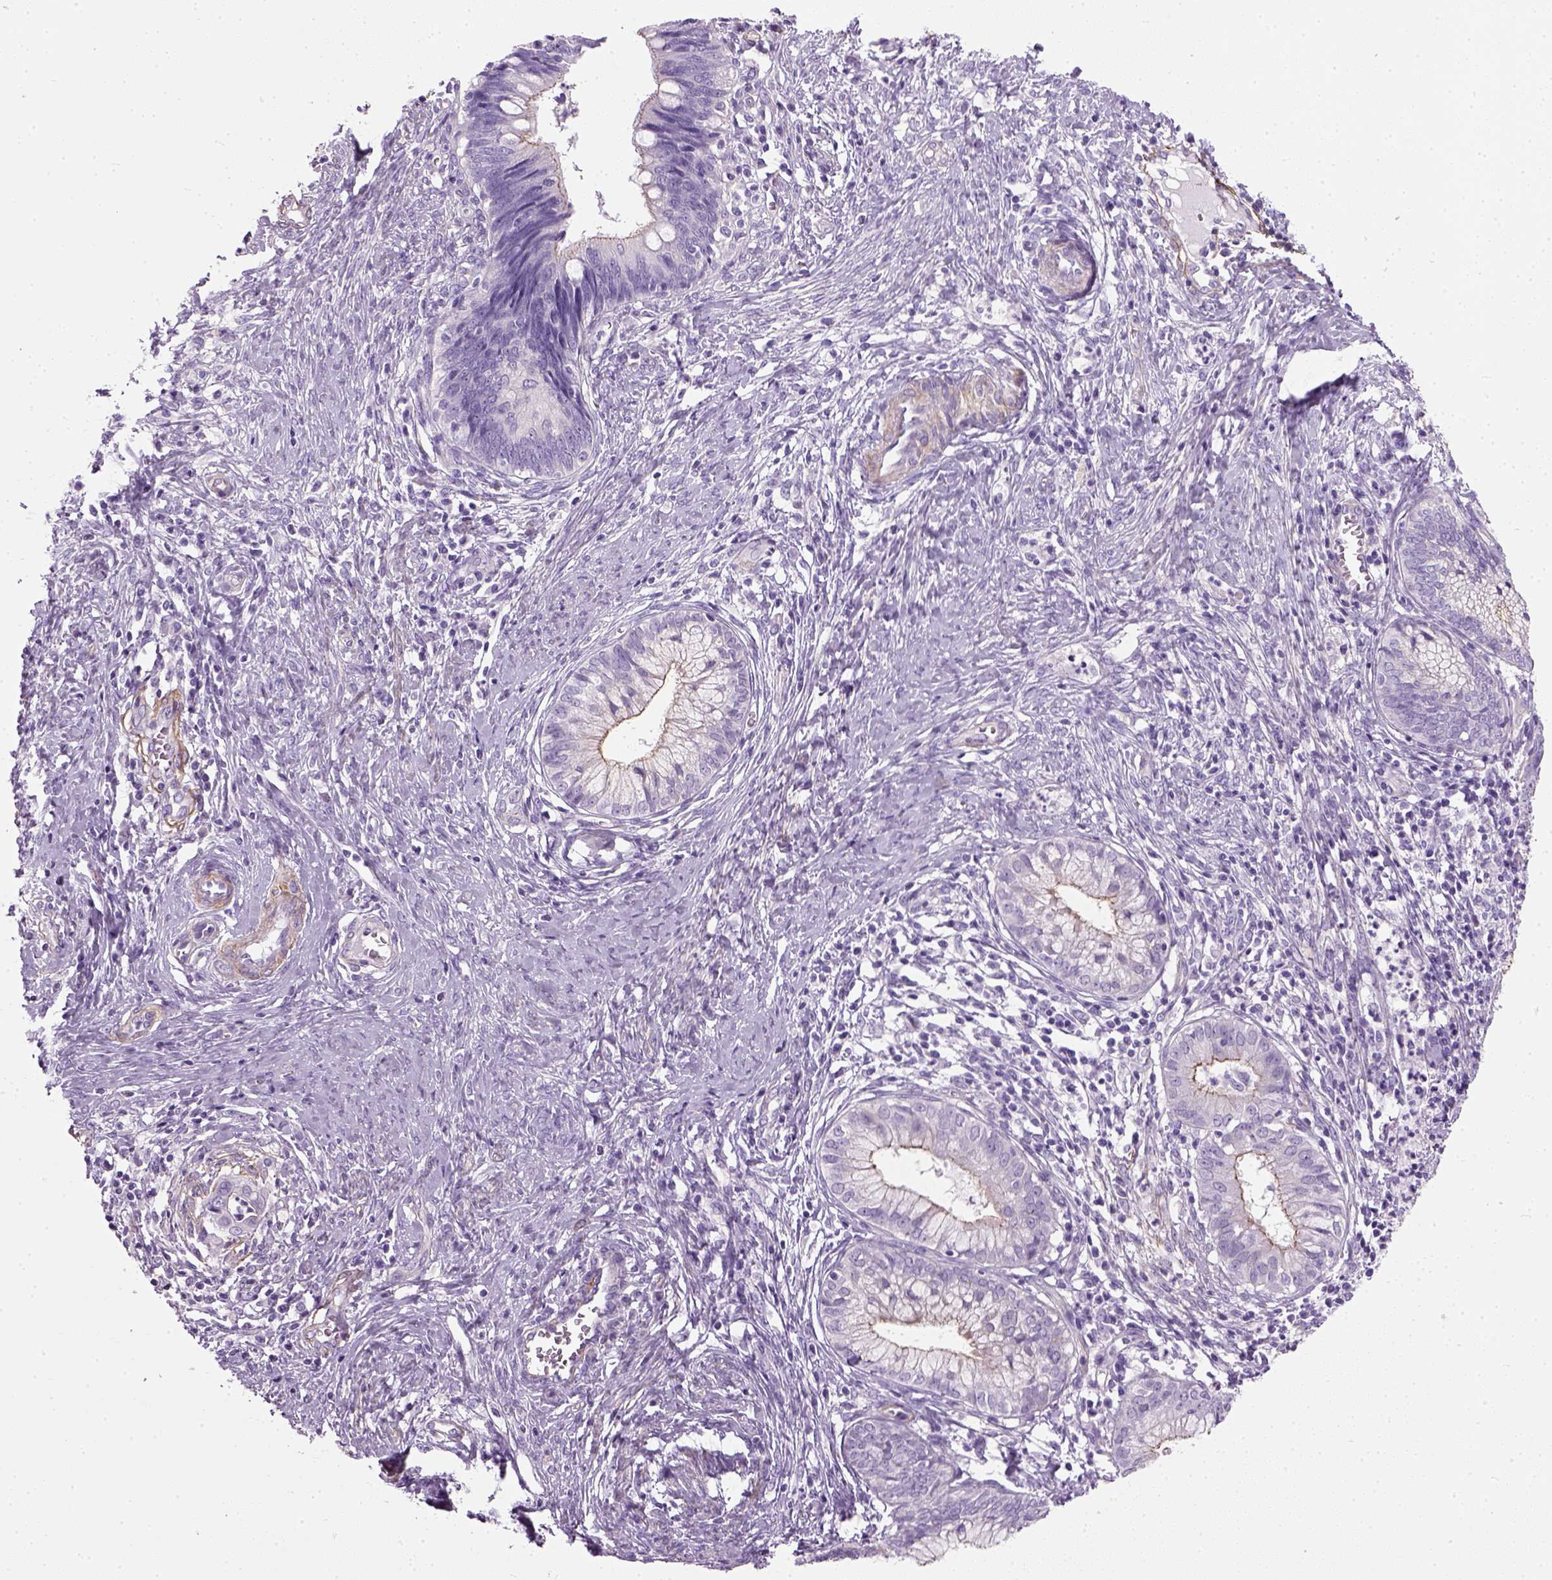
{"staining": {"intensity": "negative", "quantity": "none", "location": "none"}, "tissue": "cervical cancer", "cell_type": "Tumor cells", "image_type": "cancer", "snomed": [{"axis": "morphology", "description": "Adenocarcinoma, NOS"}, {"axis": "topography", "description": "Cervix"}], "caption": "High magnification brightfield microscopy of cervical cancer stained with DAB (brown) and counterstained with hematoxylin (blue): tumor cells show no significant staining. (DAB (3,3'-diaminobenzidine) immunohistochemistry (IHC) visualized using brightfield microscopy, high magnification).", "gene": "FAM161A", "patient": {"sex": "female", "age": 42}}